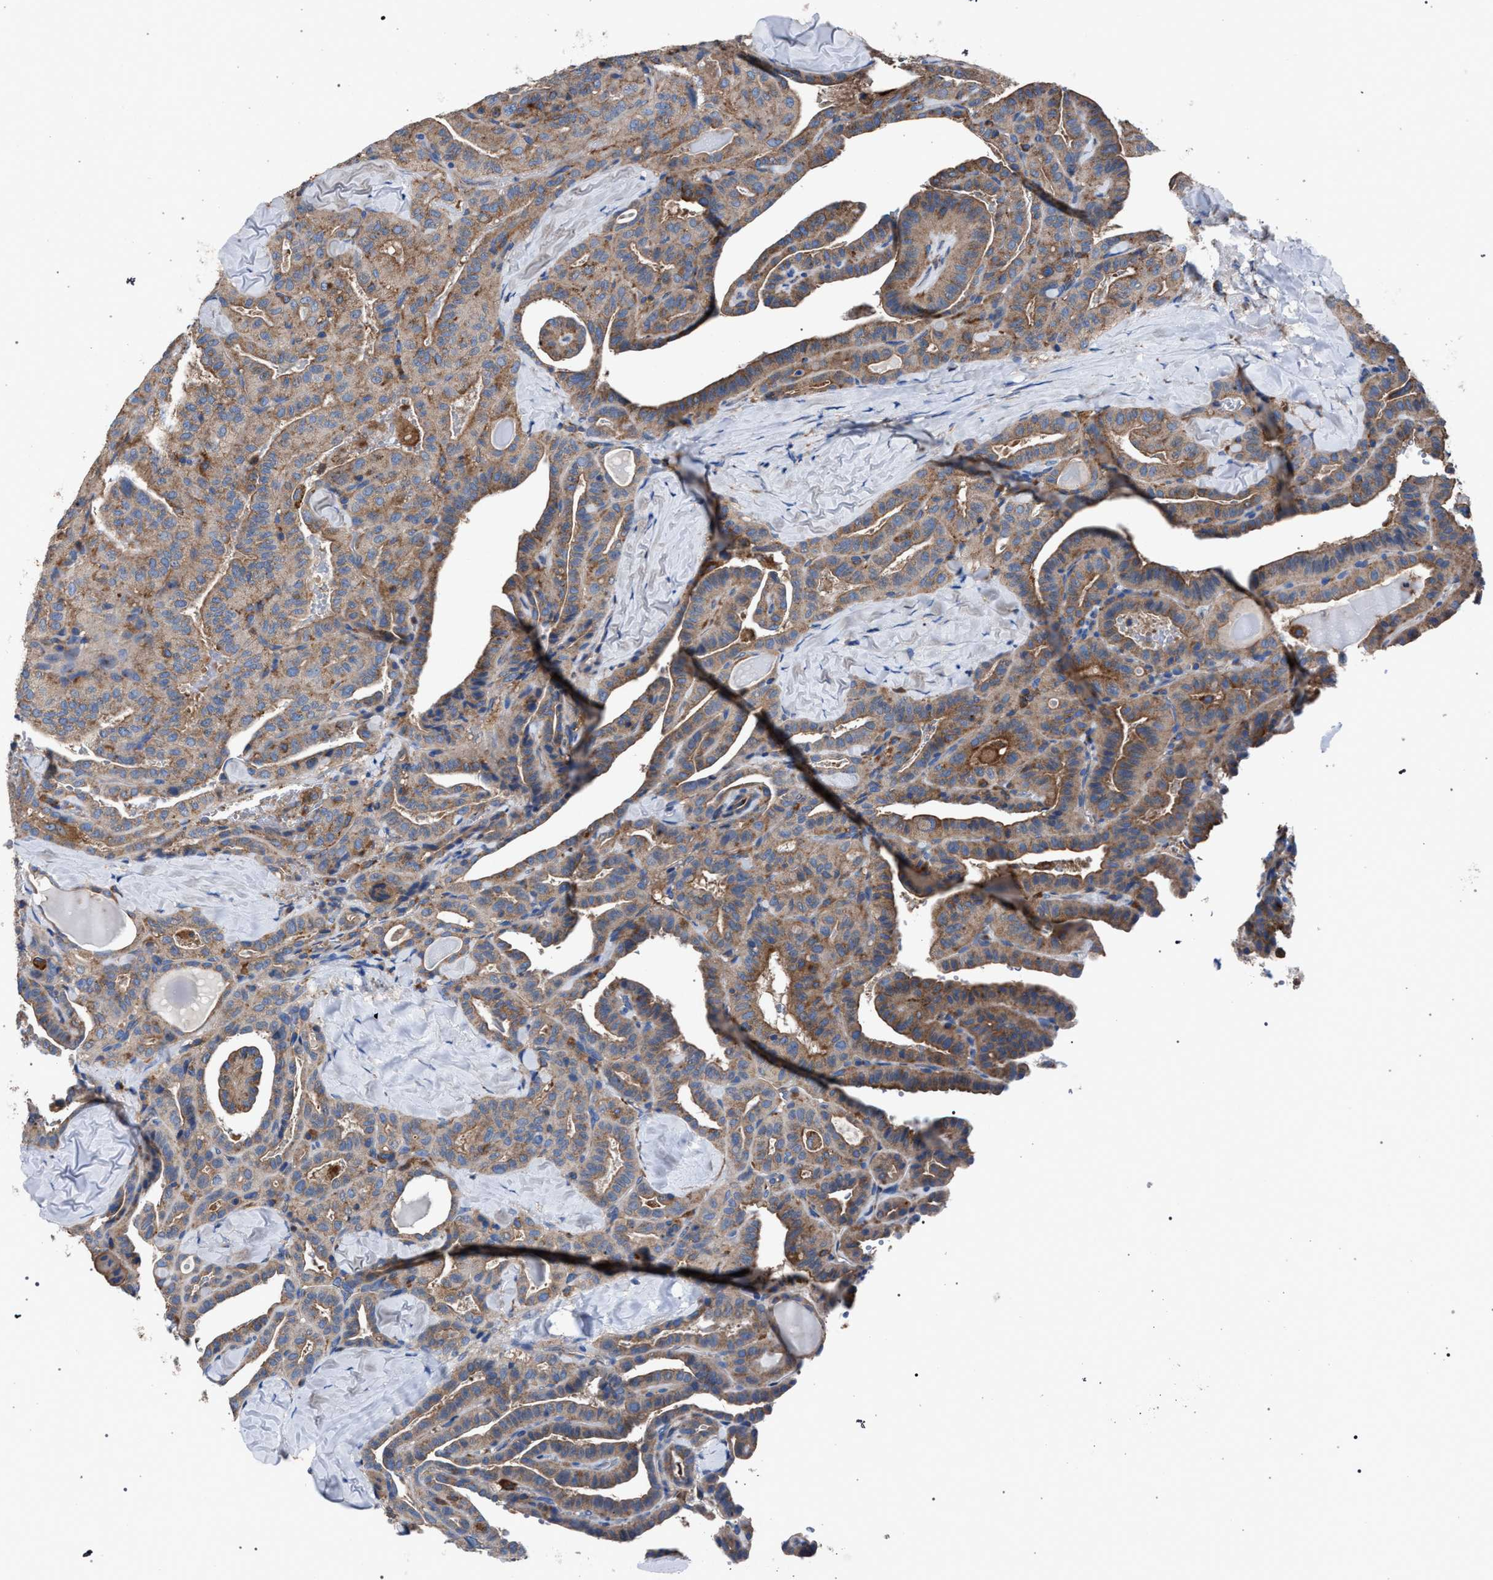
{"staining": {"intensity": "weak", "quantity": ">75%", "location": "cytoplasmic/membranous"}, "tissue": "thyroid cancer", "cell_type": "Tumor cells", "image_type": "cancer", "snomed": [{"axis": "morphology", "description": "Papillary adenocarcinoma, NOS"}, {"axis": "topography", "description": "Thyroid gland"}], "caption": "IHC of papillary adenocarcinoma (thyroid) reveals low levels of weak cytoplasmic/membranous staining in approximately >75% of tumor cells.", "gene": "ATP6V0A1", "patient": {"sex": "male", "age": 77}}